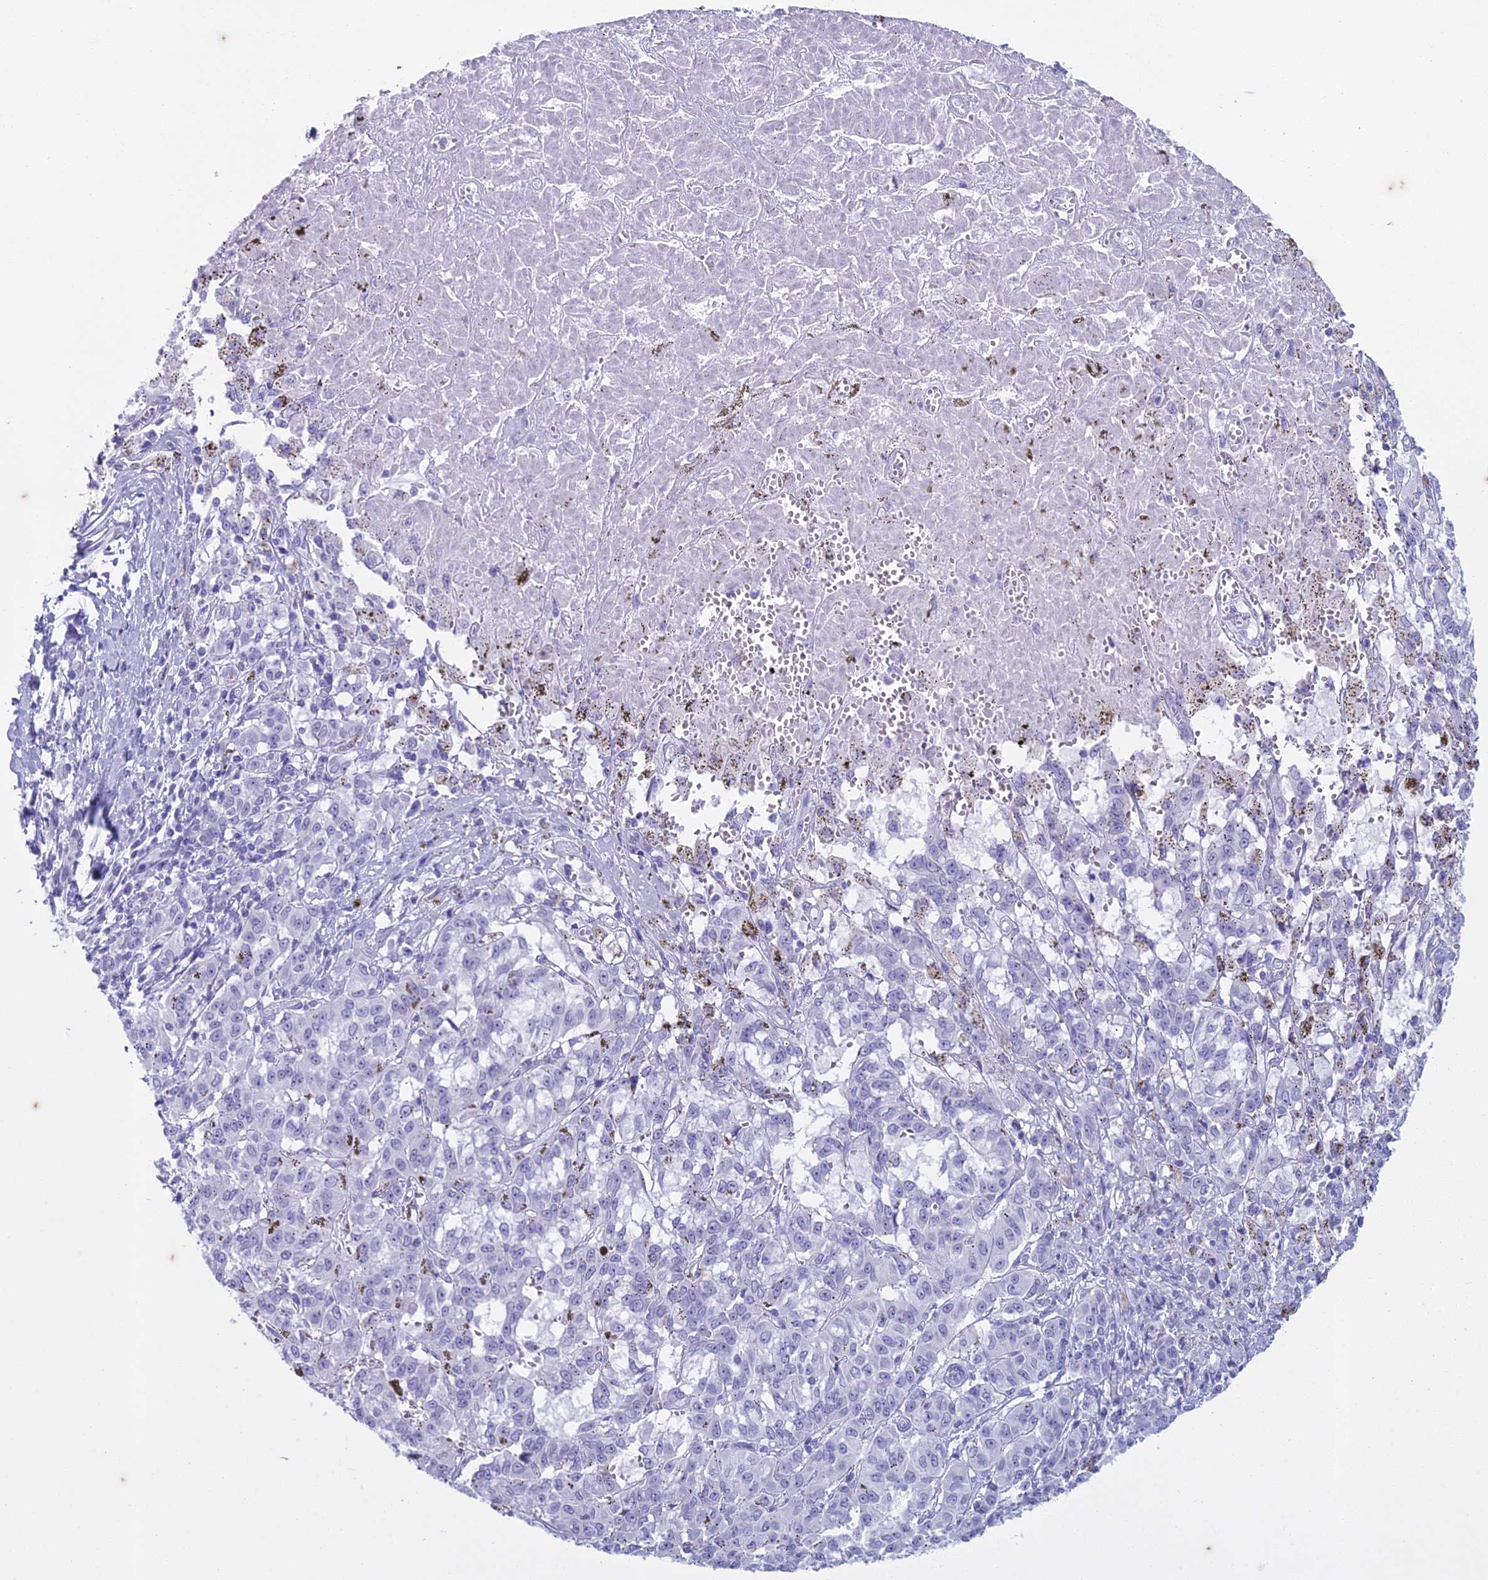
{"staining": {"intensity": "negative", "quantity": "none", "location": "none"}, "tissue": "melanoma", "cell_type": "Tumor cells", "image_type": "cancer", "snomed": [{"axis": "morphology", "description": "Malignant melanoma, NOS"}, {"axis": "topography", "description": "Skin"}], "caption": "Tumor cells show no significant protein expression in melanoma.", "gene": "HMGB4", "patient": {"sex": "female", "age": 72}}